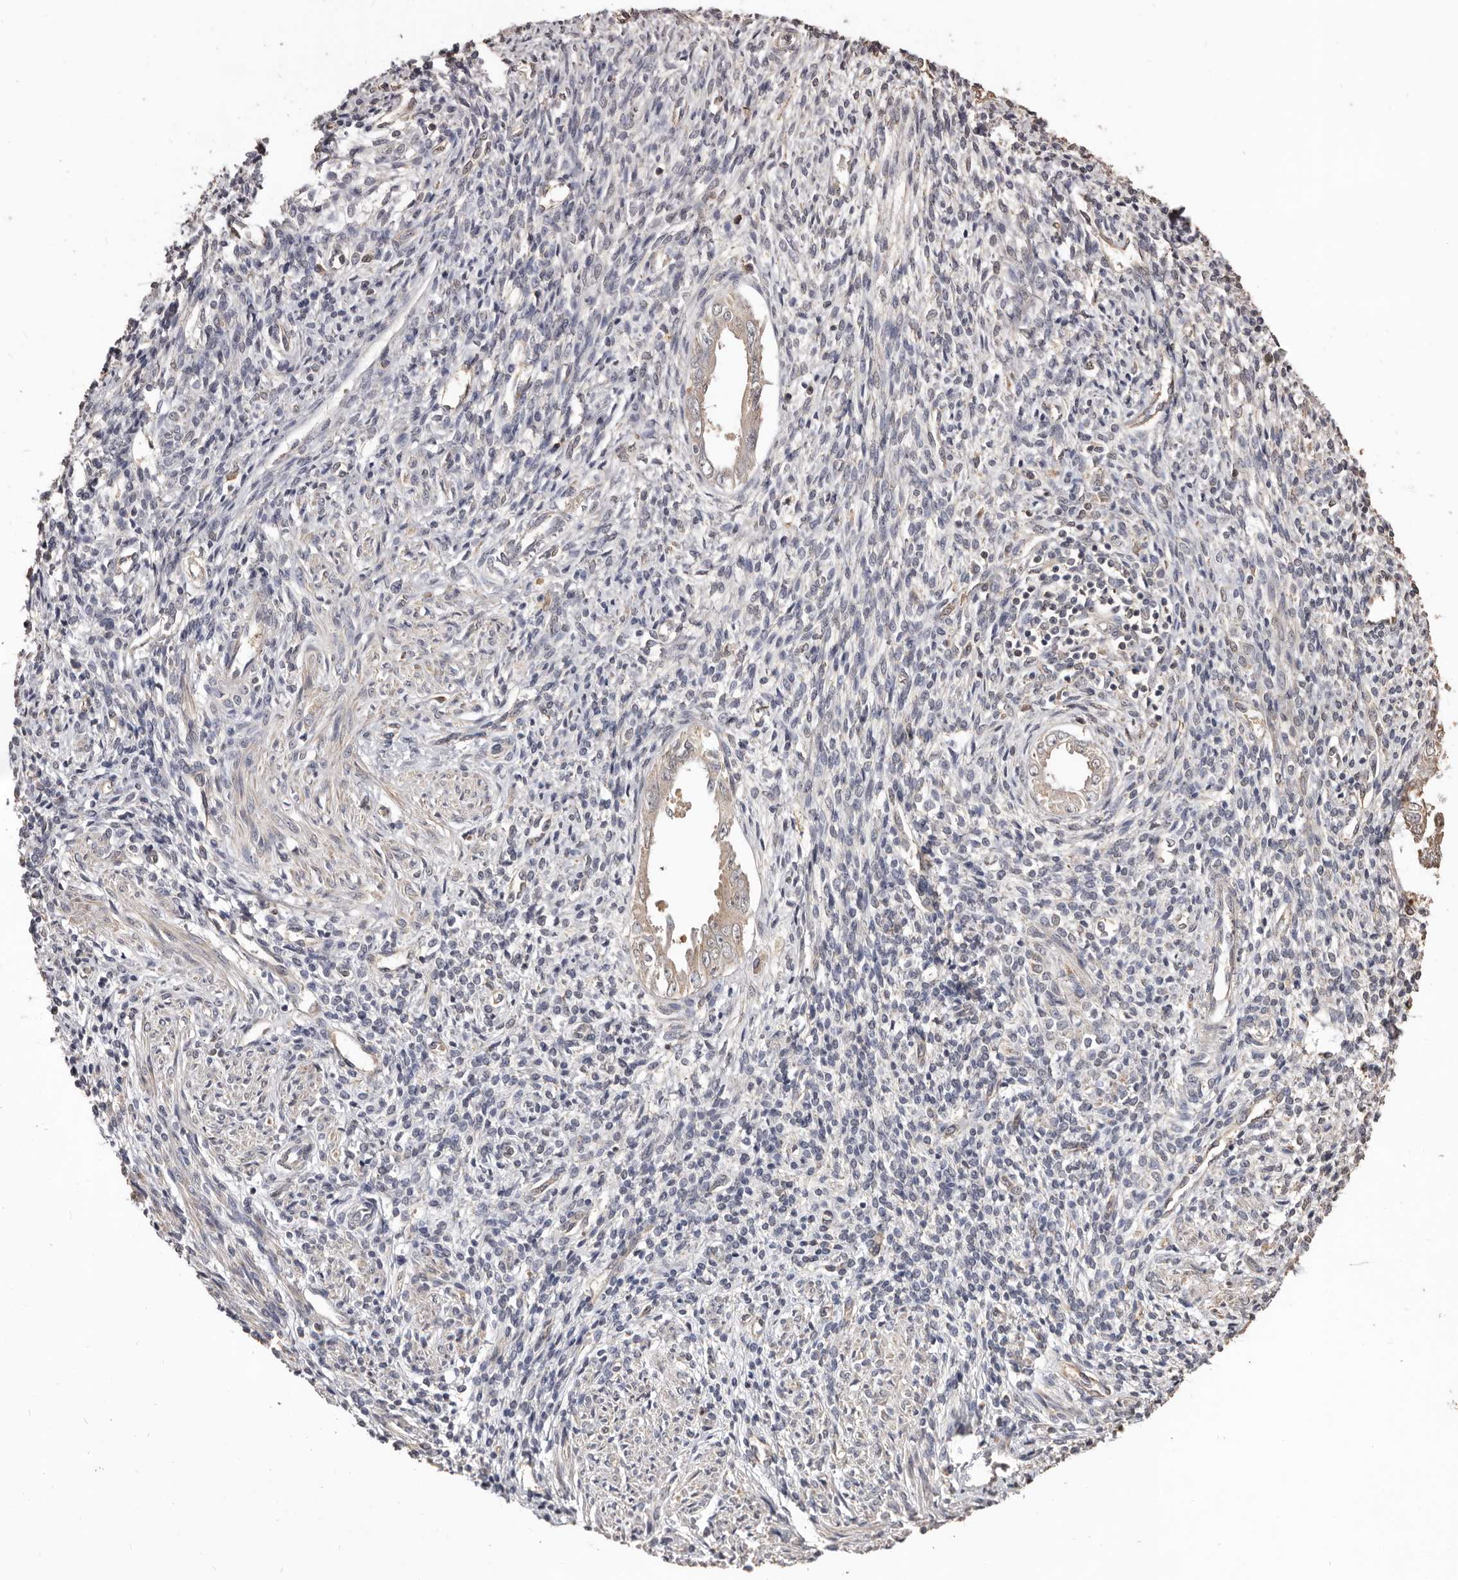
{"staining": {"intensity": "negative", "quantity": "none", "location": "none"}, "tissue": "endometrium", "cell_type": "Cells in endometrial stroma", "image_type": "normal", "snomed": [{"axis": "morphology", "description": "Normal tissue, NOS"}, {"axis": "topography", "description": "Endometrium"}], "caption": "The histopathology image shows no staining of cells in endometrial stroma in unremarkable endometrium. (Brightfield microscopy of DAB immunohistochemistry (IHC) at high magnification).", "gene": "INAVA", "patient": {"sex": "female", "age": 66}}